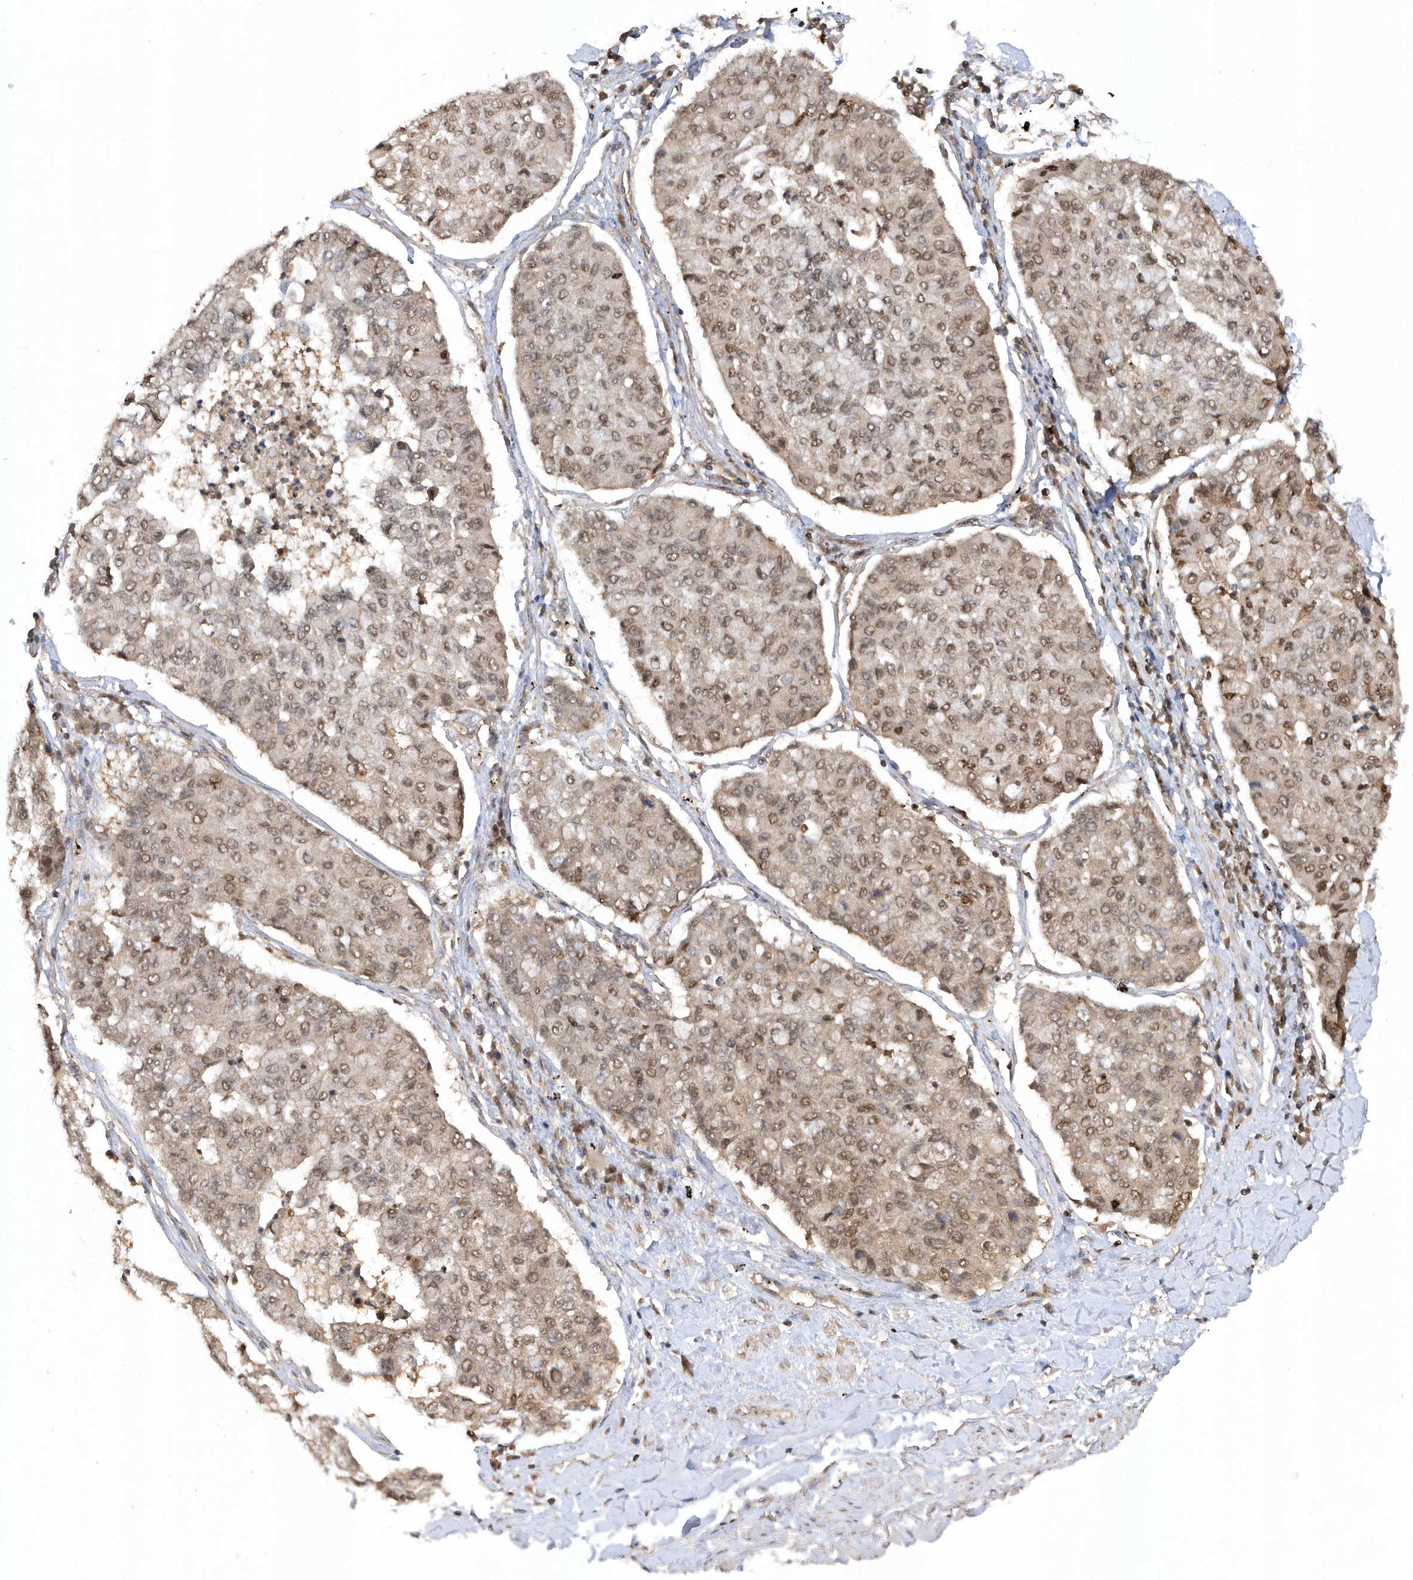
{"staining": {"intensity": "moderate", "quantity": ">75%", "location": "nuclear"}, "tissue": "lung cancer", "cell_type": "Tumor cells", "image_type": "cancer", "snomed": [{"axis": "morphology", "description": "Squamous cell carcinoma, NOS"}, {"axis": "topography", "description": "Lung"}], "caption": "A micrograph of human lung cancer (squamous cell carcinoma) stained for a protein displays moderate nuclear brown staining in tumor cells.", "gene": "ACYP1", "patient": {"sex": "male", "age": 74}}